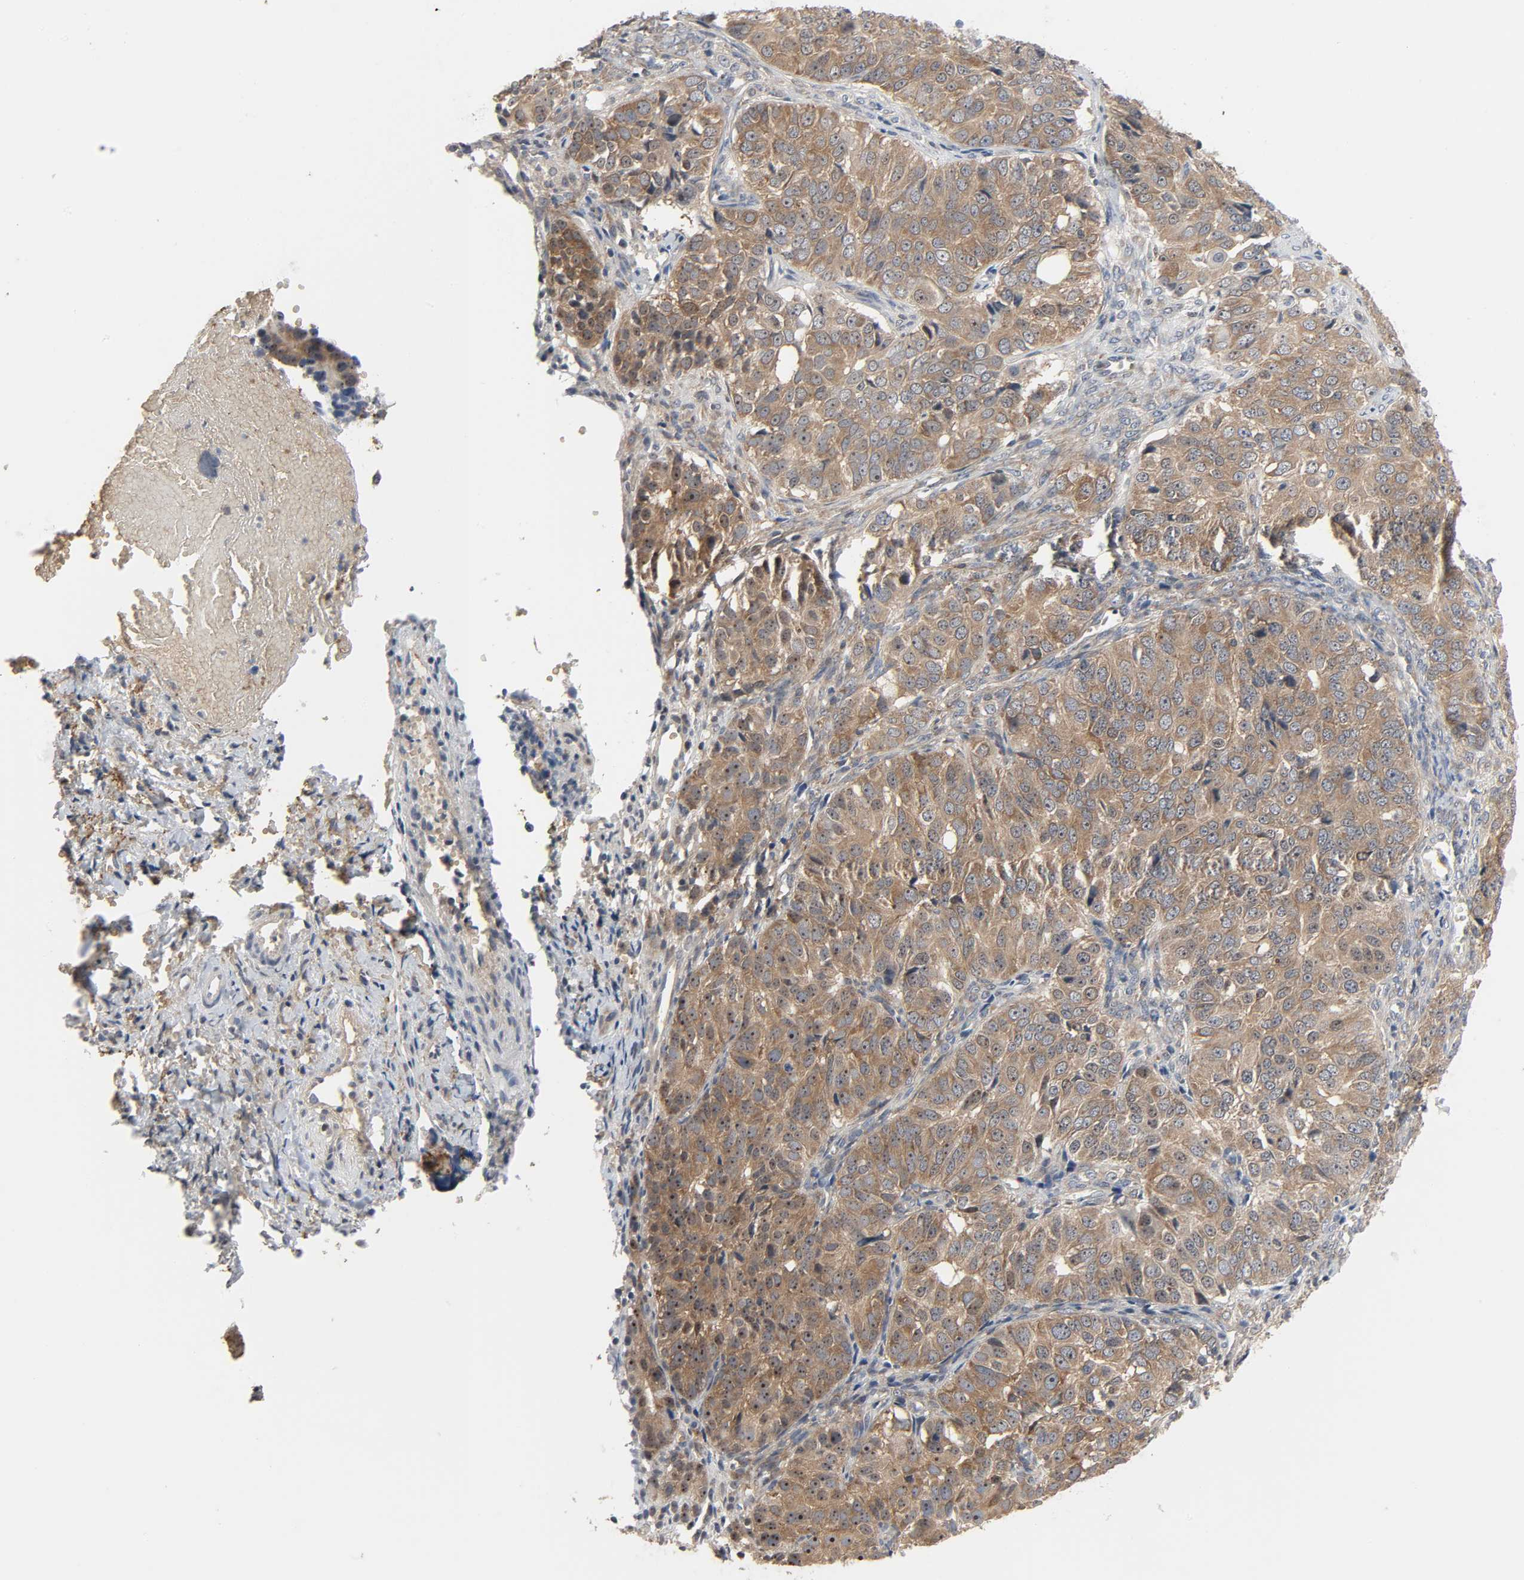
{"staining": {"intensity": "strong", "quantity": ">75%", "location": "cytoplasmic/membranous,nuclear"}, "tissue": "ovarian cancer", "cell_type": "Tumor cells", "image_type": "cancer", "snomed": [{"axis": "morphology", "description": "Carcinoma, endometroid"}, {"axis": "topography", "description": "Ovary"}], "caption": "Protein expression analysis of human ovarian endometroid carcinoma reveals strong cytoplasmic/membranous and nuclear staining in about >75% of tumor cells.", "gene": "PLEKHA2", "patient": {"sex": "female", "age": 51}}